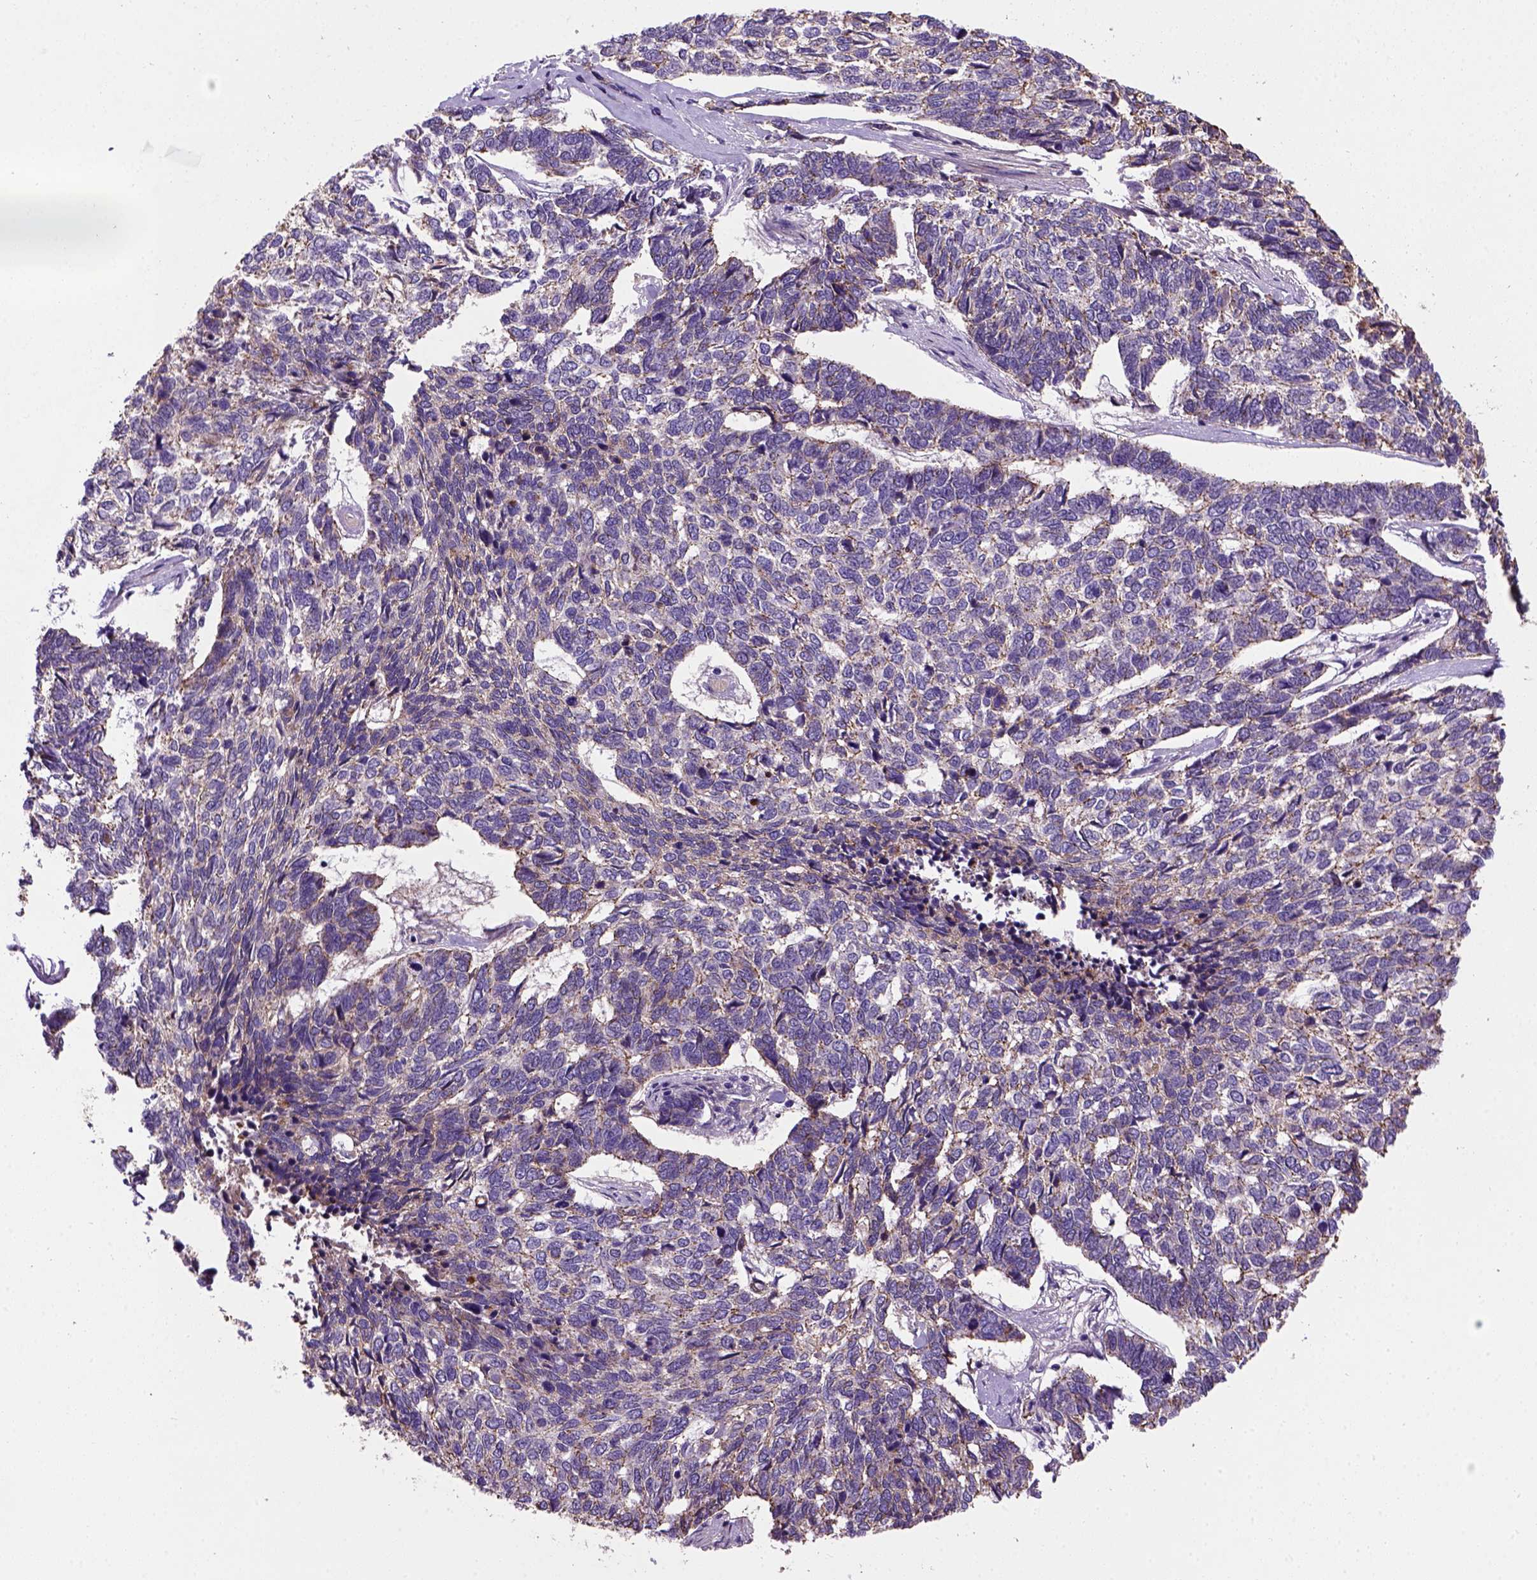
{"staining": {"intensity": "weak", "quantity": "25%-75%", "location": "cytoplasmic/membranous"}, "tissue": "skin cancer", "cell_type": "Tumor cells", "image_type": "cancer", "snomed": [{"axis": "morphology", "description": "Basal cell carcinoma"}, {"axis": "topography", "description": "Skin"}], "caption": "The micrograph reveals staining of skin cancer (basal cell carcinoma), revealing weak cytoplasmic/membranous protein positivity (brown color) within tumor cells.", "gene": "CDH1", "patient": {"sex": "female", "age": 65}}